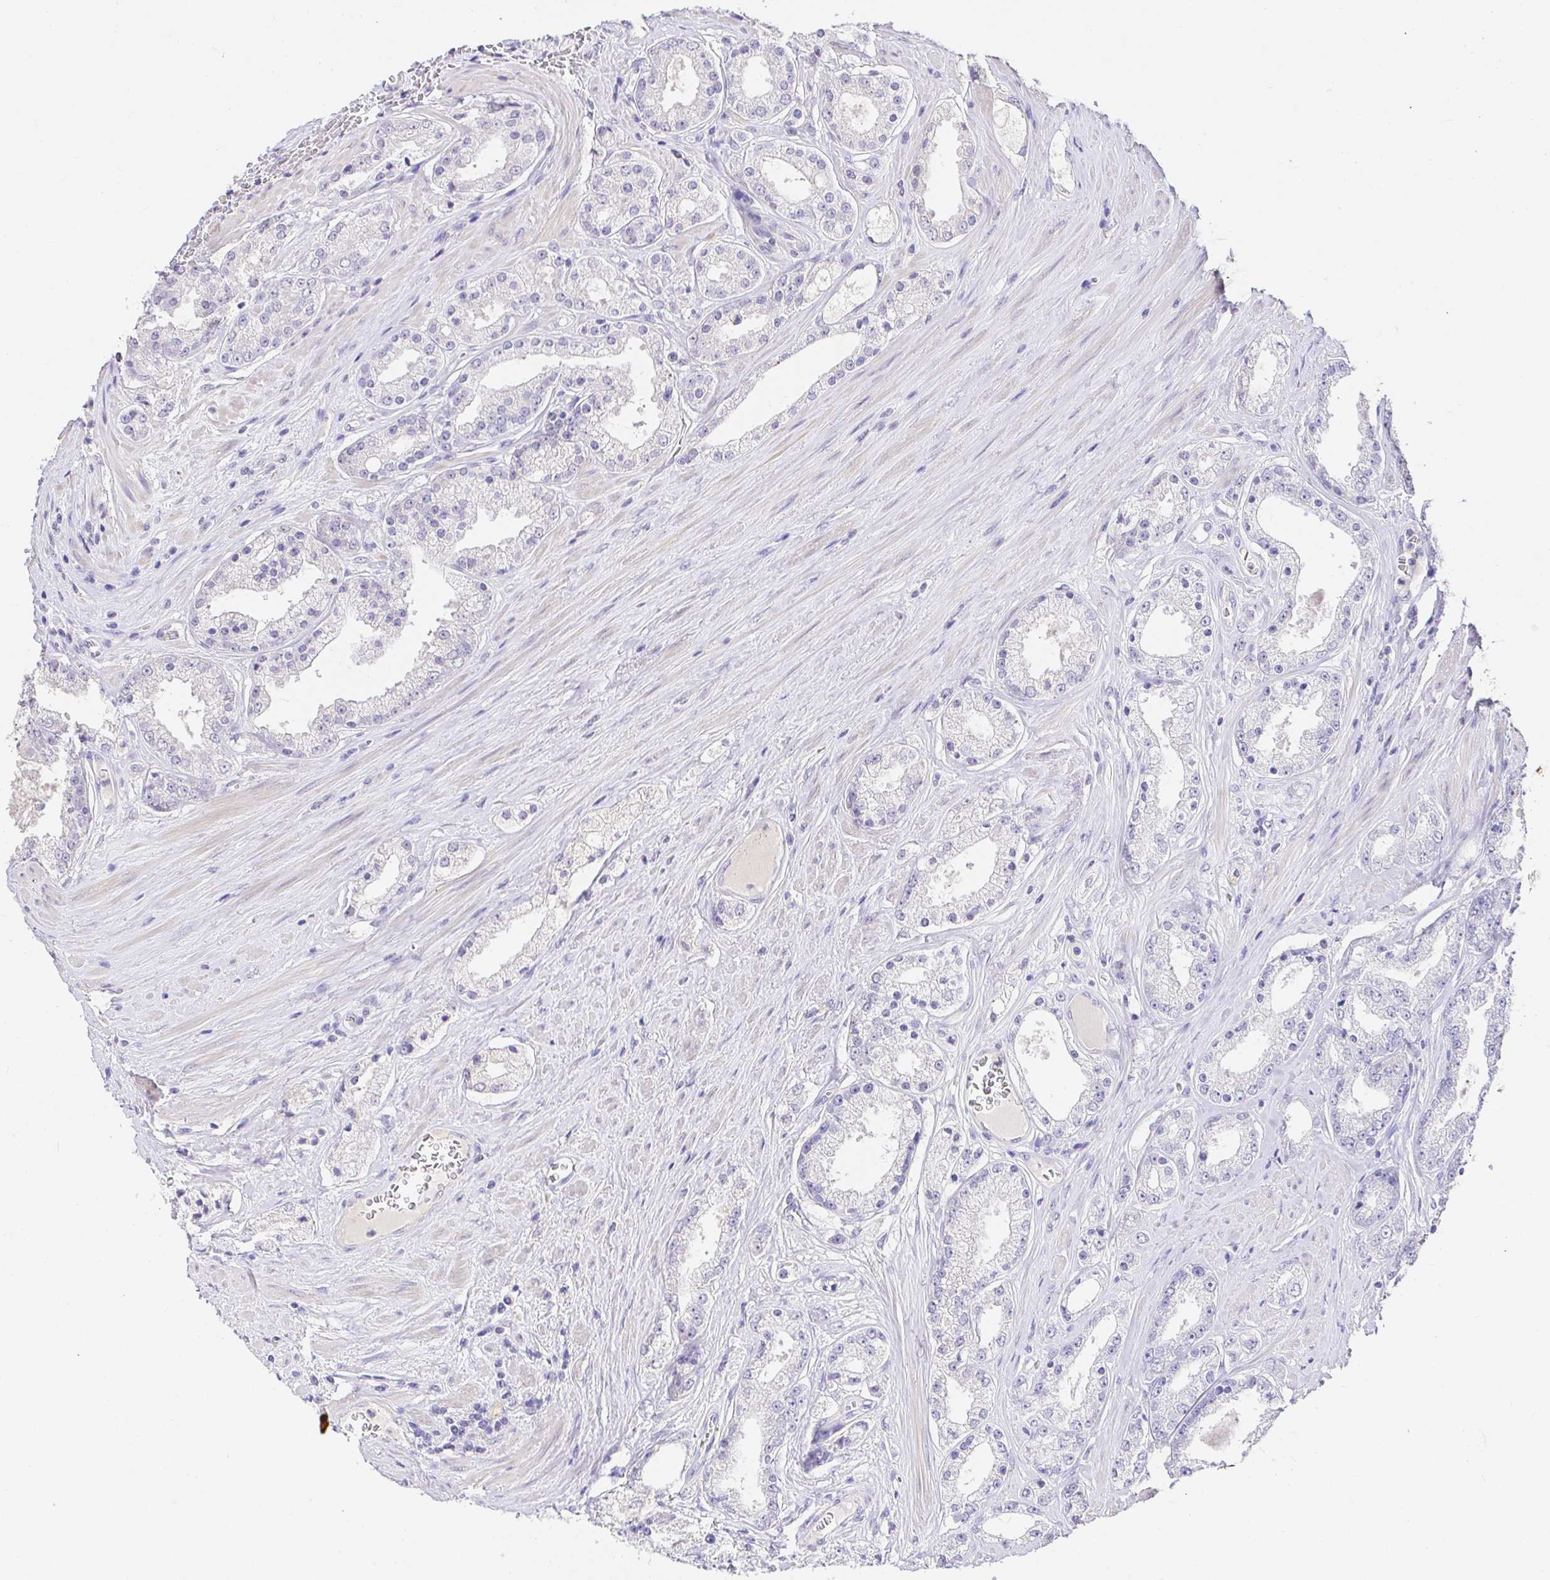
{"staining": {"intensity": "negative", "quantity": "none", "location": "none"}, "tissue": "prostate cancer", "cell_type": "Tumor cells", "image_type": "cancer", "snomed": [{"axis": "morphology", "description": "Adenocarcinoma, High grade"}, {"axis": "topography", "description": "Prostate"}], "caption": "High power microscopy photomicrograph of an immunohistochemistry image of high-grade adenocarcinoma (prostate), revealing no significant staining in tumor cells. Nuclei are stained in blue.", "gene": "CDO1", "patient": {"sex": "male", "age": 66}}